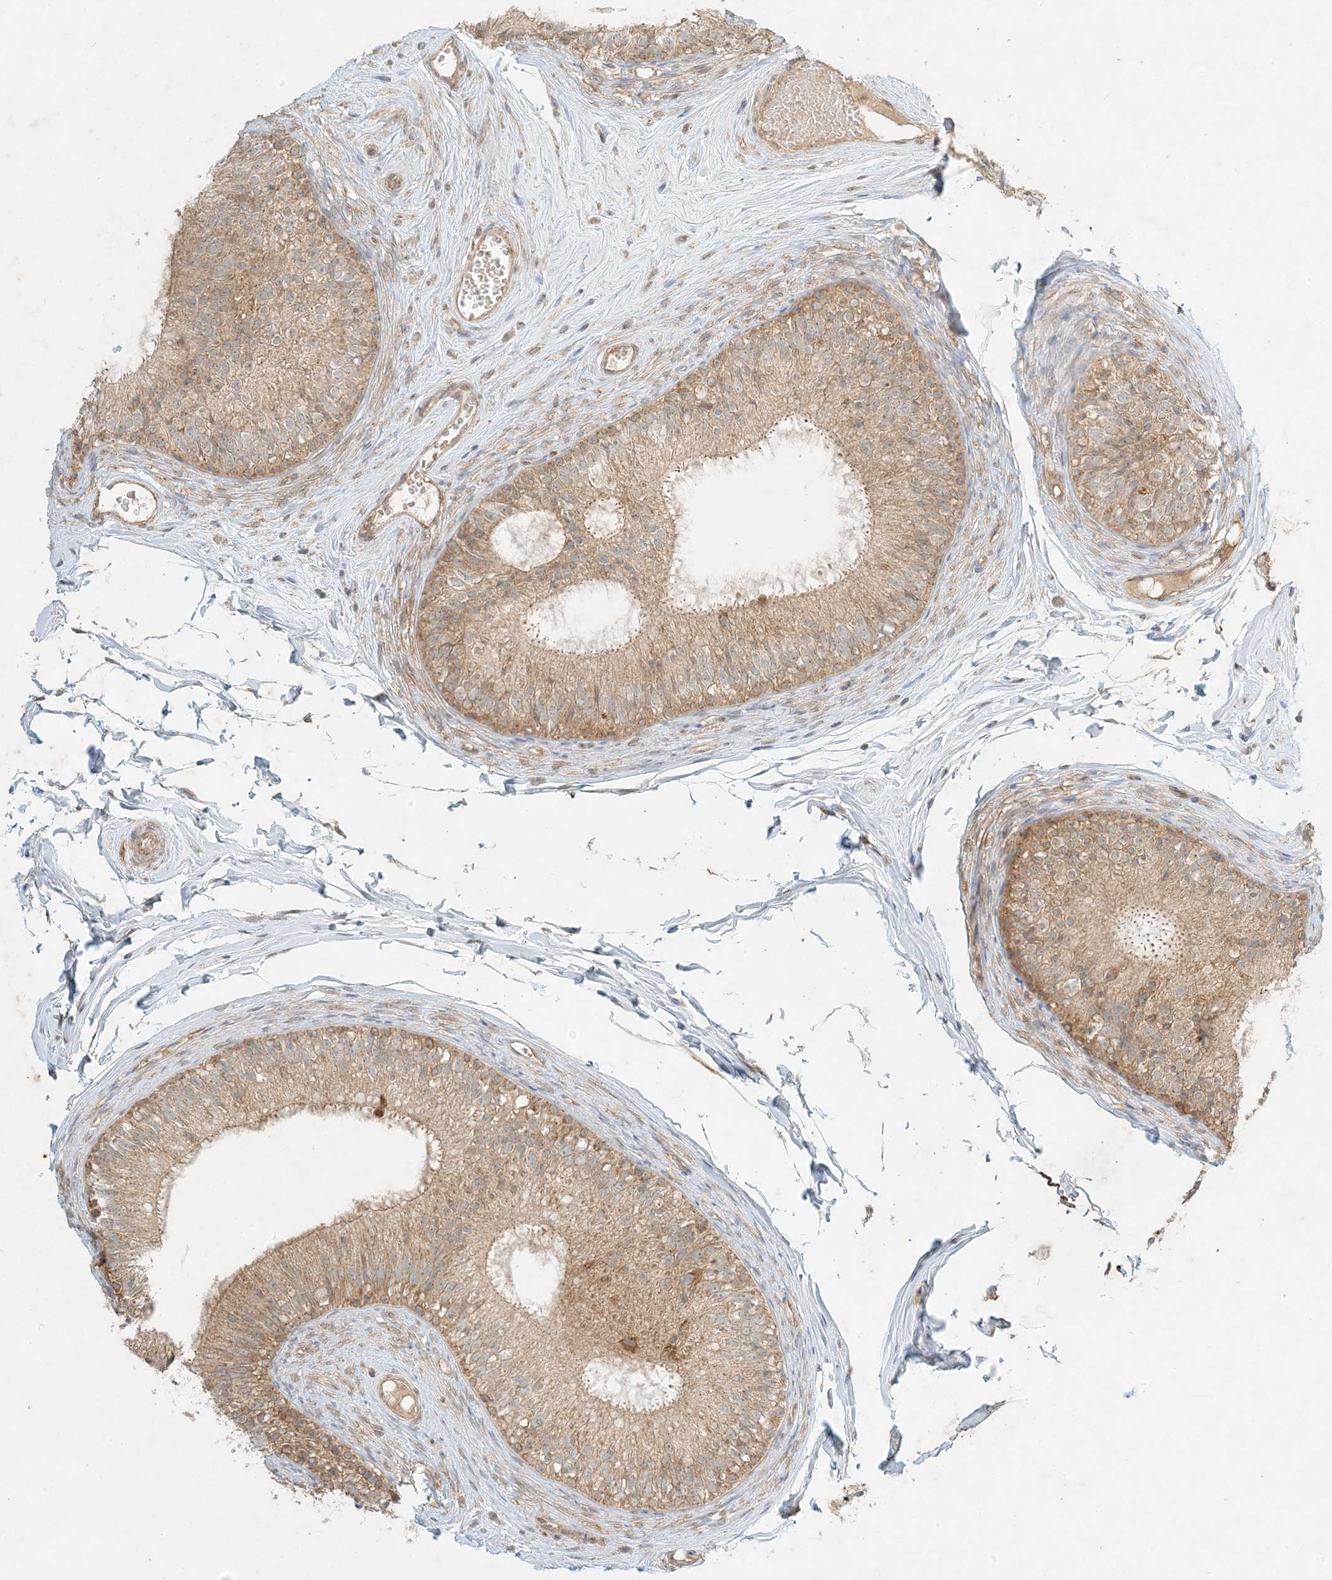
{"staining": {"intensity": "moderate", "quantity": ">75%", "location": "cytoplasmic/membranous"}, "tissue": "epididymis", "cell_type": "Glandular cells", "image_type": "normal", "snomed": [{"axis": "morphology", "description": "Normal tissue, NOS"}, {"axis": "morphology", "description": "Seminoma in situ"}, {"axis": "topography", "description": "Testis"}, {"axis": "topography", "description": "Epididymis"}], "caption": "Epididymis stained for a protein demonstrates moderate cytoplasmic/membranous positivity in glandular cells.", "gene": "MCOLN1", "patient": {"sex": "male", "age": 28}}